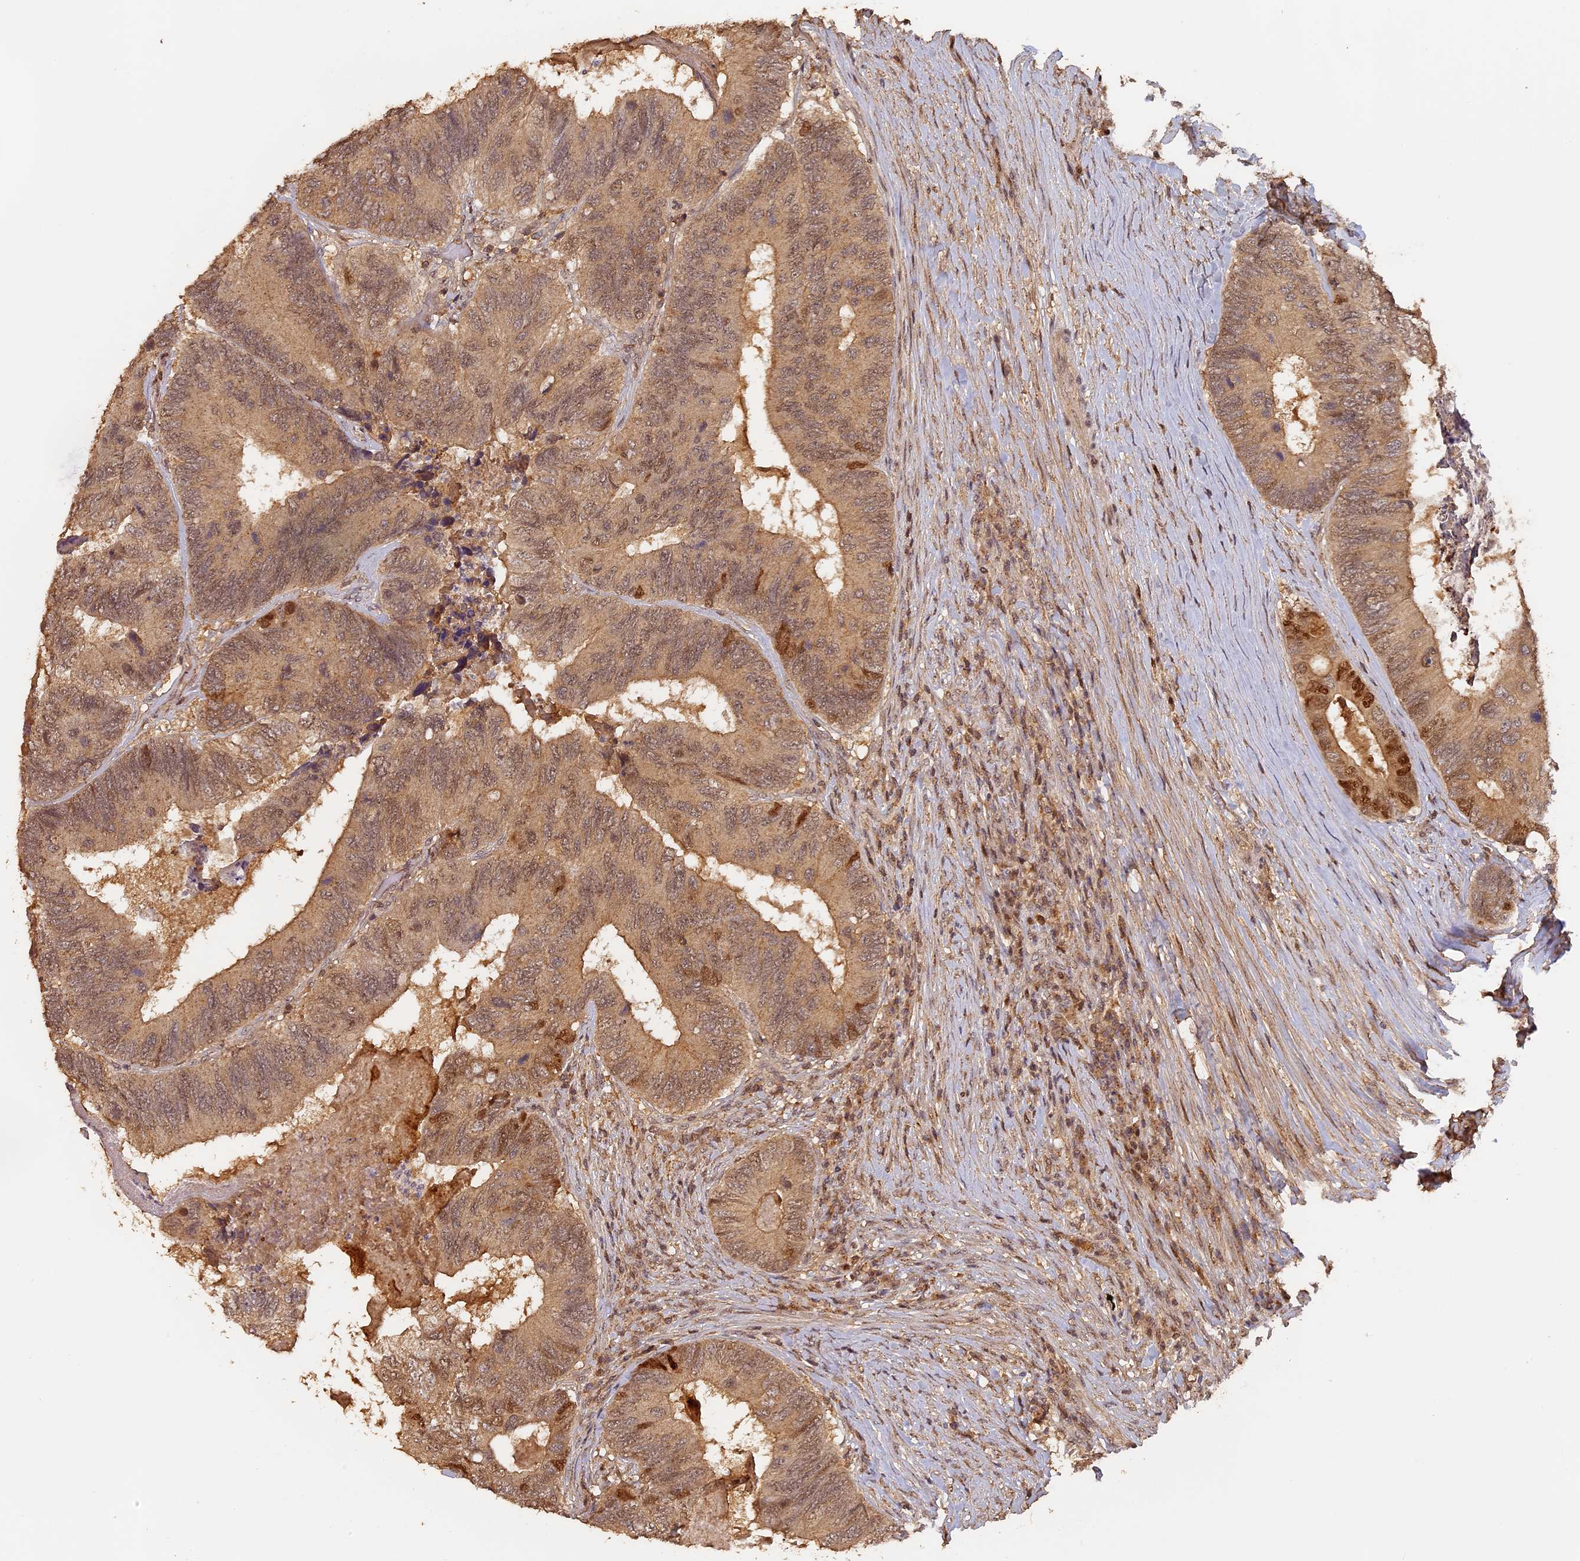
{"staining": {"intensity": "moderate", "quantity": ">75%", "location": "cytoplasmic/membranous,nuclear"}, "tissue": "colorectal cancer", "cell_type": "Tumor cells", "image_type": "cancer", "snomed": [{"axis": "morphology", "description": "Adenocarcinoma, NOS"}, {"axis": "topography", "description": "Colon"}], "caption": "Moderate cytoplasmic/membranous and nuclear protein expression is appreciated in approximately >75% of tumor cells in colorectal cancer (adenocarcinoma).", "gene": "MYBL2", "patient": {"sex": "female", "age": 67}}